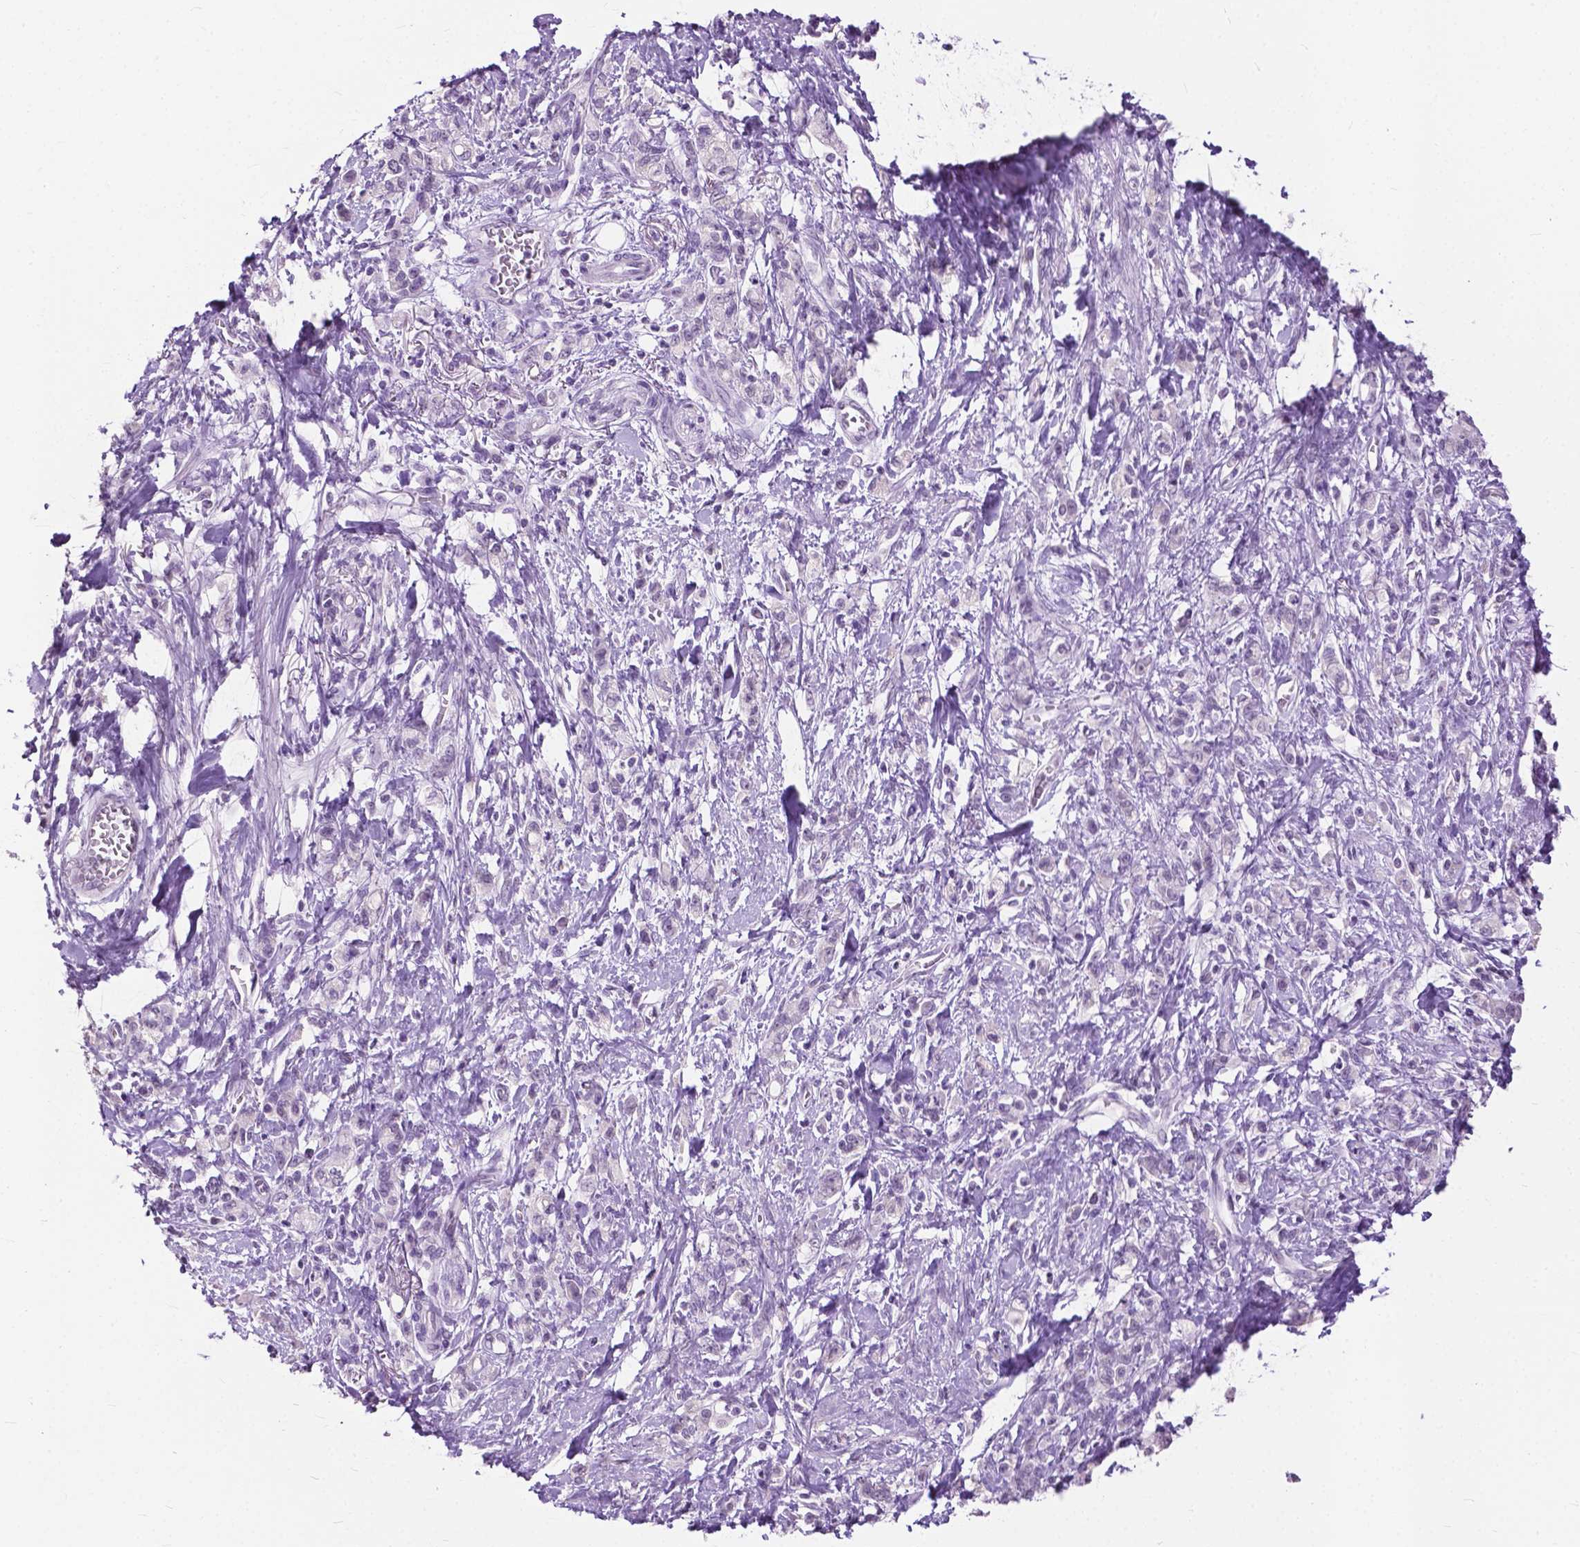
{"staining": {"intensity": "negative", "quantity": "none", "location": "none"}, "tissue": "stomach cancer", "cell_type": "Tumor cells", "image_type": "cancer", "snomed": [{"axis": "morphology", "description": "Adenocarcinoma, NOS"}, {"axis": "topography", "description": "Stomach"}], "caption": "Micrograph shows no protein positivity in tumor cells of adenocarcinoma (stomach) tissue.", "gene": "GPR37L1", "patient": {"sex": "male", "age": 77}}